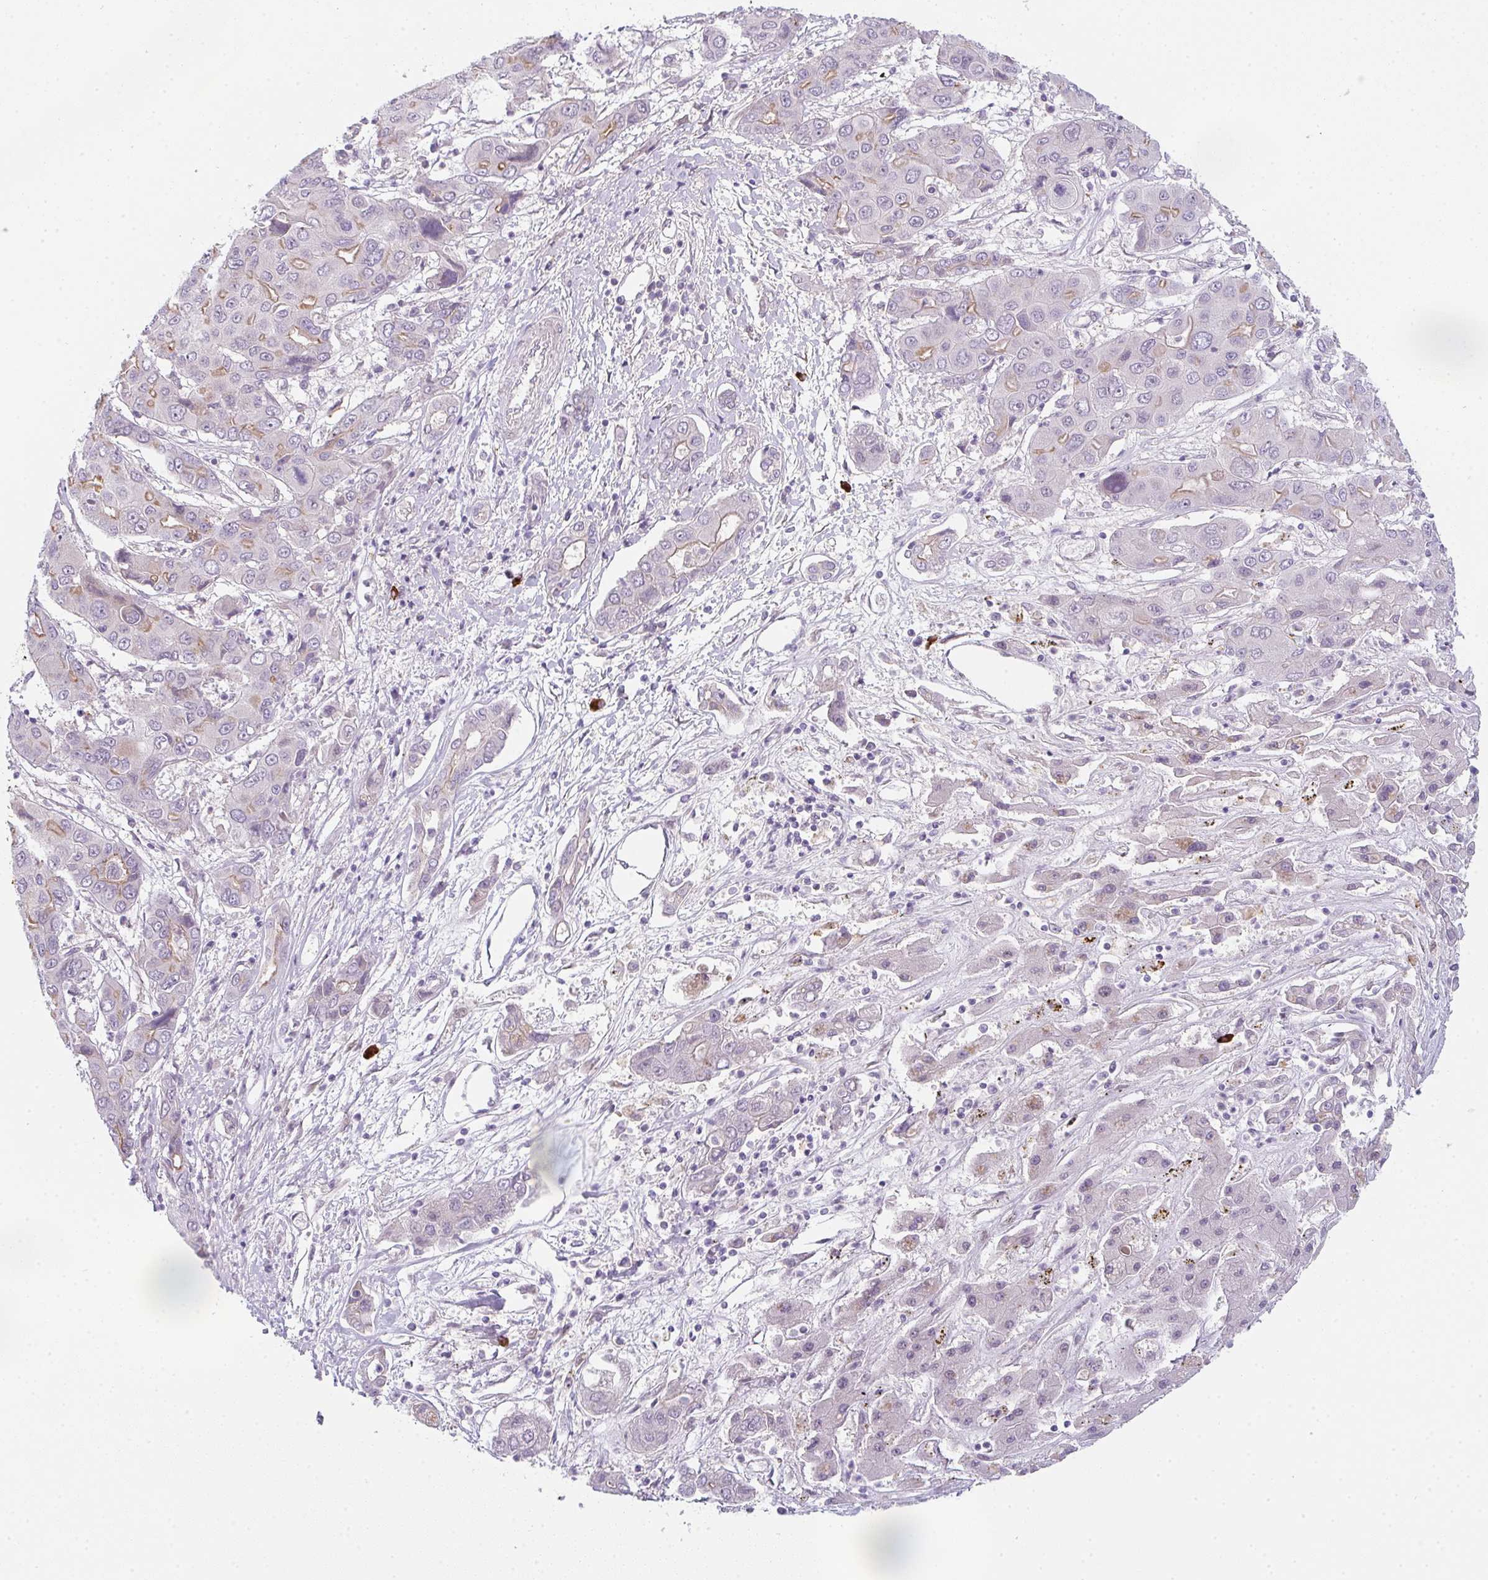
{"staining": {"intensity": "moderate", "quantity": "<25%", "location": "cytoplasmic/membranous"}, "tissue": "liver cancer", "cell_type": "Tumor cells", "image_type": "cancer", "snomed": [{"axis": "morphology", "description": "Cholangiocarcinoma"}, {"axis": "topography", "description": "Liver"}], "caption": "Liver cancer was stained to show a protein in brown. There is low levels of moderate cytoplasmic/membranous staining in about <25% of tumor cells.", "gene": "TNFRSF10A", "patient": {"sex": "male", "age": 67}}